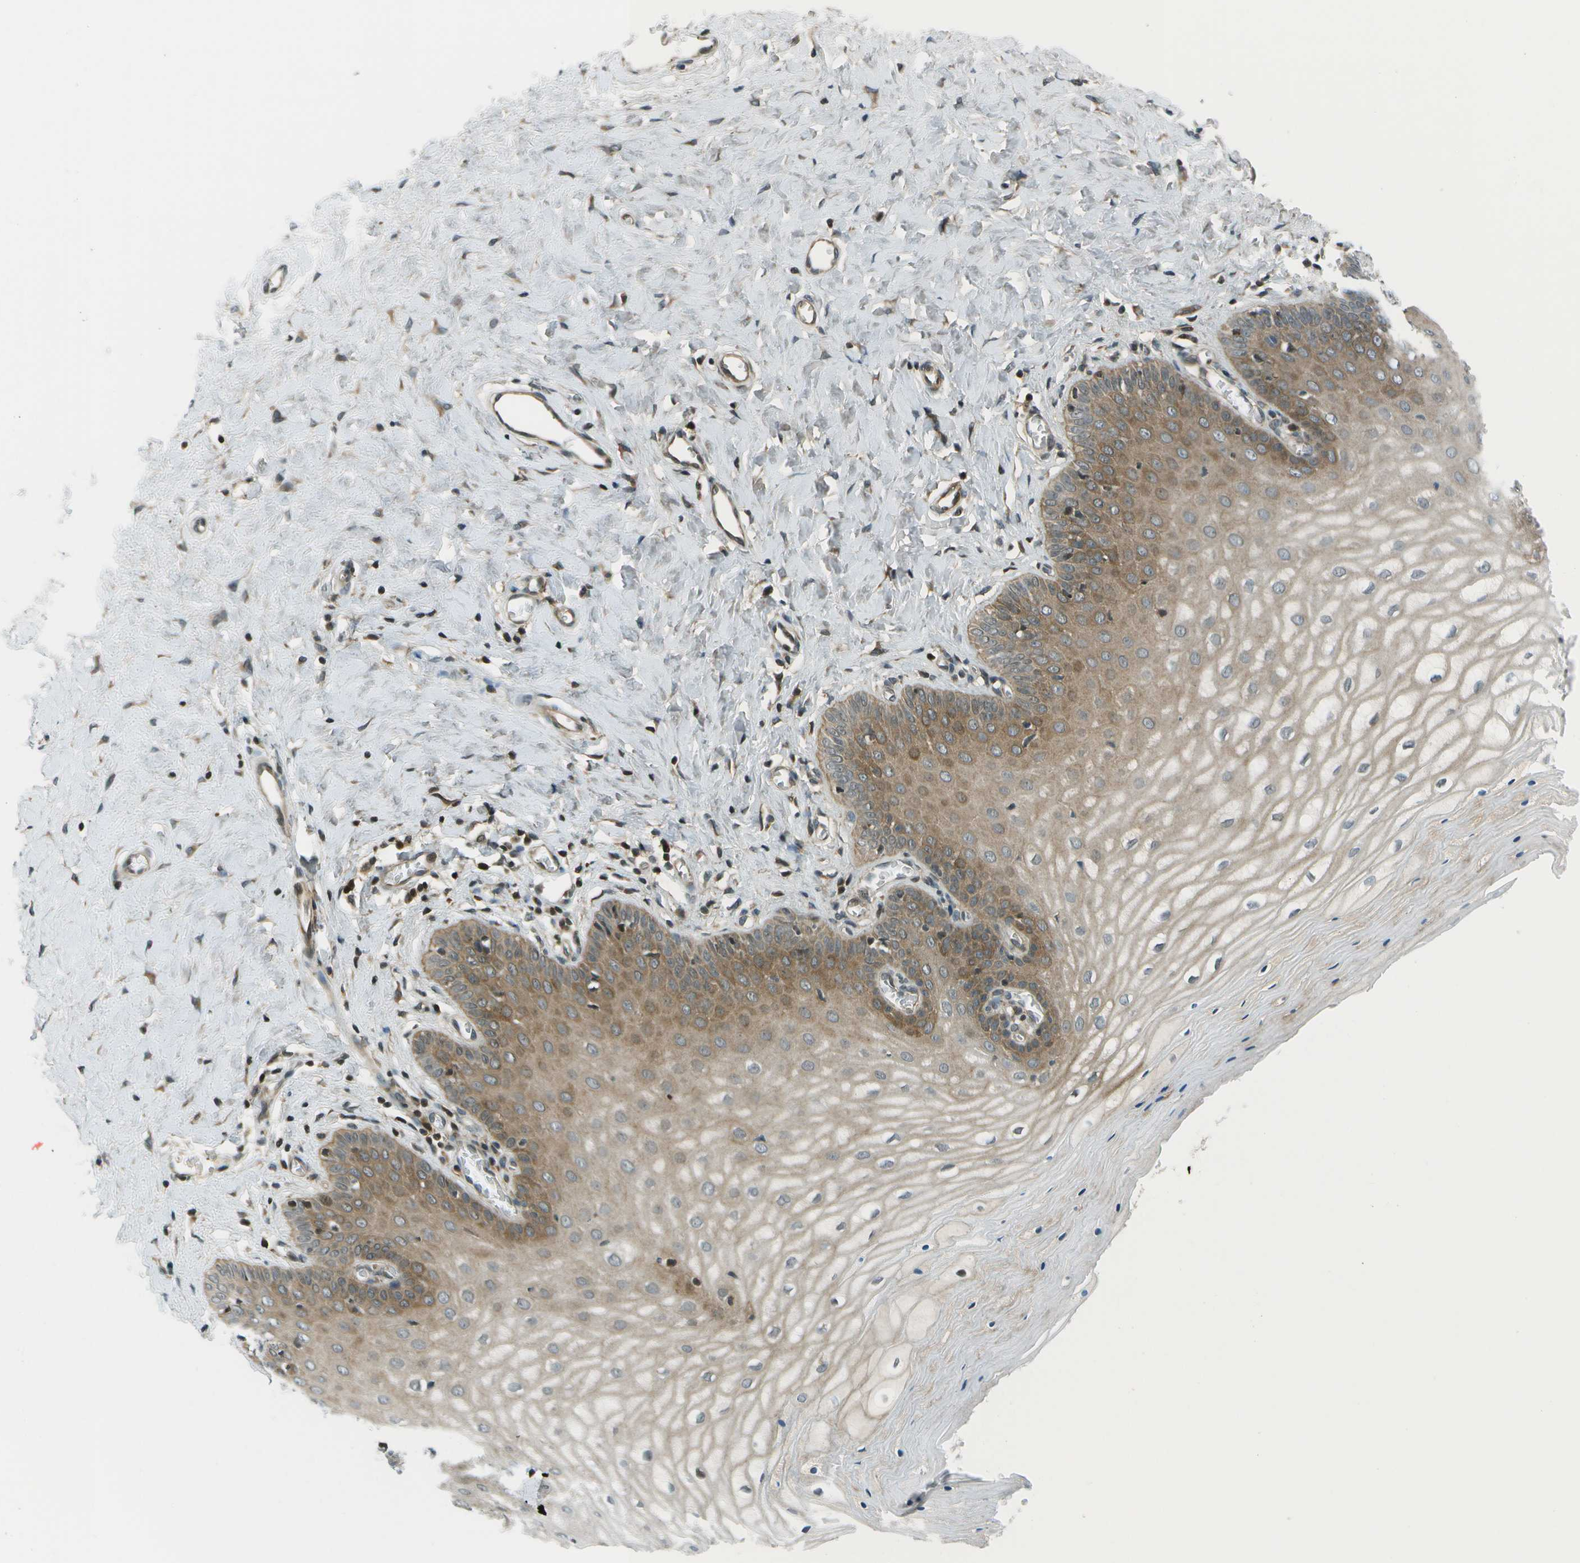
{"staining": {"intensity": "strong", "quantity": ">75%", "location": "cytoplasmic/membranous"}, "tissue": "cervix", "cell_type": "Glandular cells", "image_type": "normal", "snomed": [{"axis": "morphology", "description": "Normal tissue, NOS"}, {"axis": "topography", "description": "Cervix"}], "caption": "This is a micrograph of immunohistochemistry staining of normal cervix, which shows strong positivity in the cytoplasmic/membranous of glandular cells.", "gene": "TMEM19", "patient": {"sex": "female", "age": 55}}